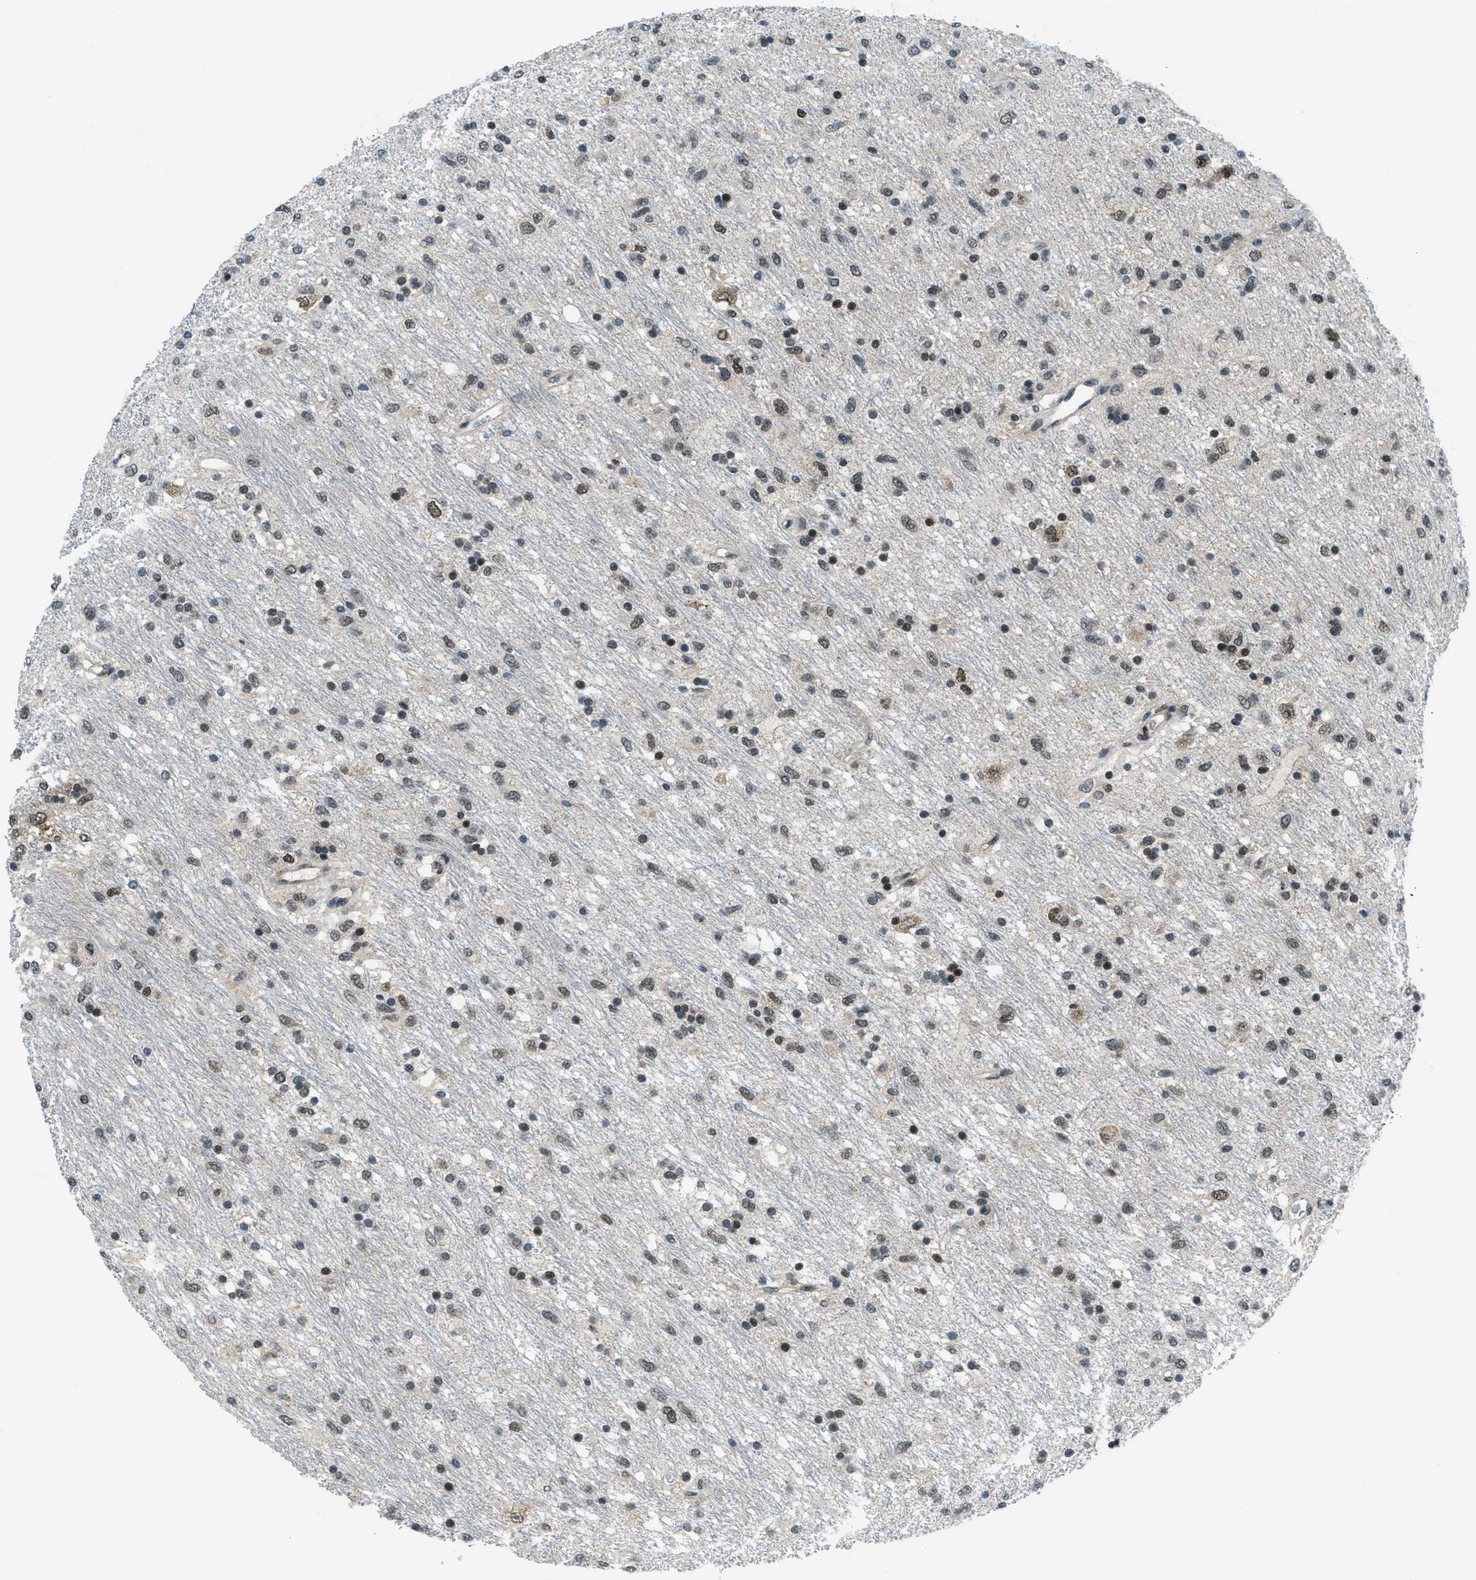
{"staining": {"intensity": "weak", "quantity": "25%-75%", "location": "nuclear"}, "tissue": "glioma", "cell_type": "Tumor cells", "image_type": "cancer", "snomed": [{"axis": "morphology", "description": "Glioma, malignant, Low grade"}, {"axis": "topography", "description": "Brain"}], "caption": "The histopathology image demonstrates a brown stain indicating the presence of a protein in the nuclear of tumor cells in glioma.", "gene": "KLF6", "patient": {"sex": "male", "age": 77}}